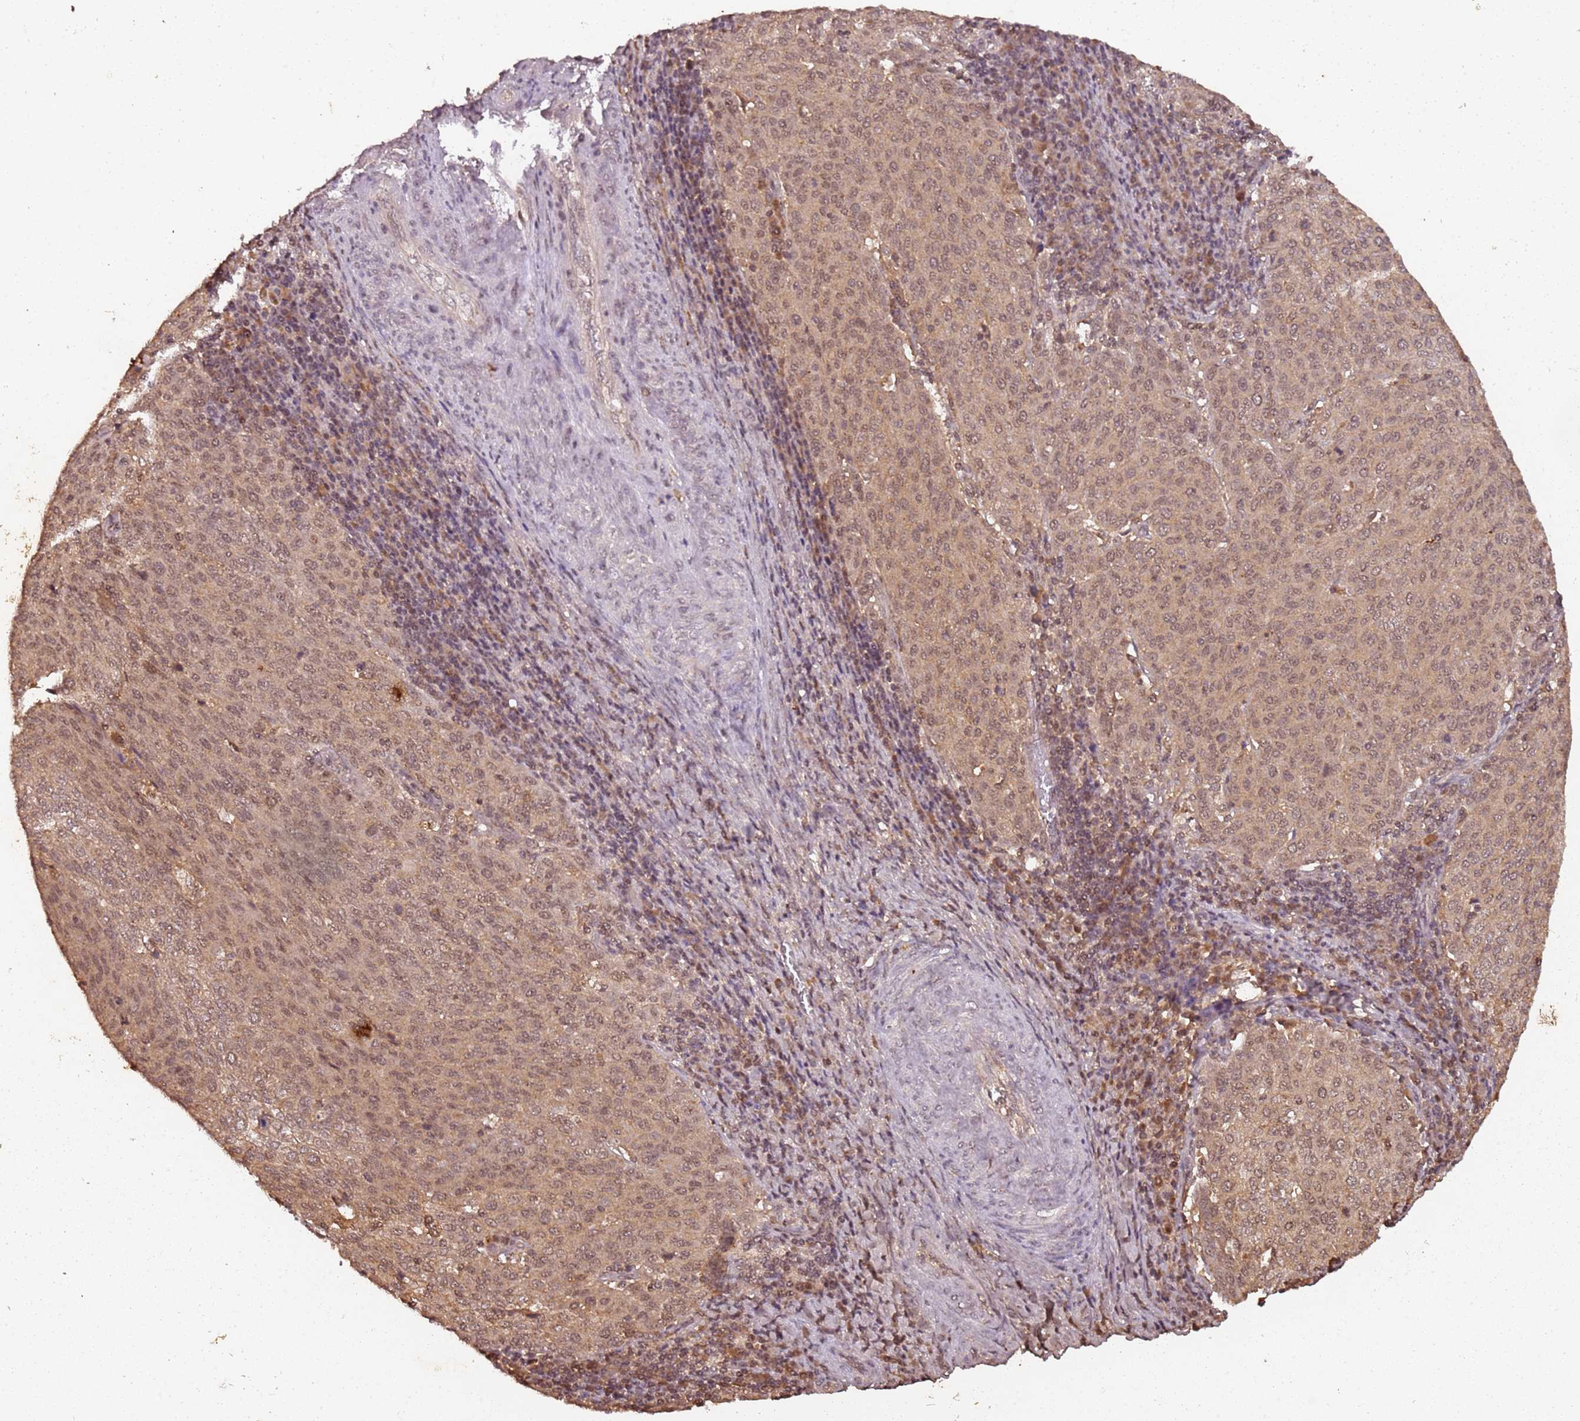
{"staining": {"intensity": "moderate", "quantity": ">75%", "location": "nuclear"}, "tissue": "cervical cancer", "cell_type": "Tumor cells", "image_type": "cancer", "snomed": [{"axis": "morphology", "description": "Squamous cell carcinoma, NOS"}, {"axis": "topography", "description": "Cervix"}], "caption": "There is medium levels of moderate nuclear staining in tumor cells of cervical cancer, as demonstrated by immunohistochemical staining (brown color).", "gene": "COL1A2", "patient": {"sex": "female", "age": 46}}